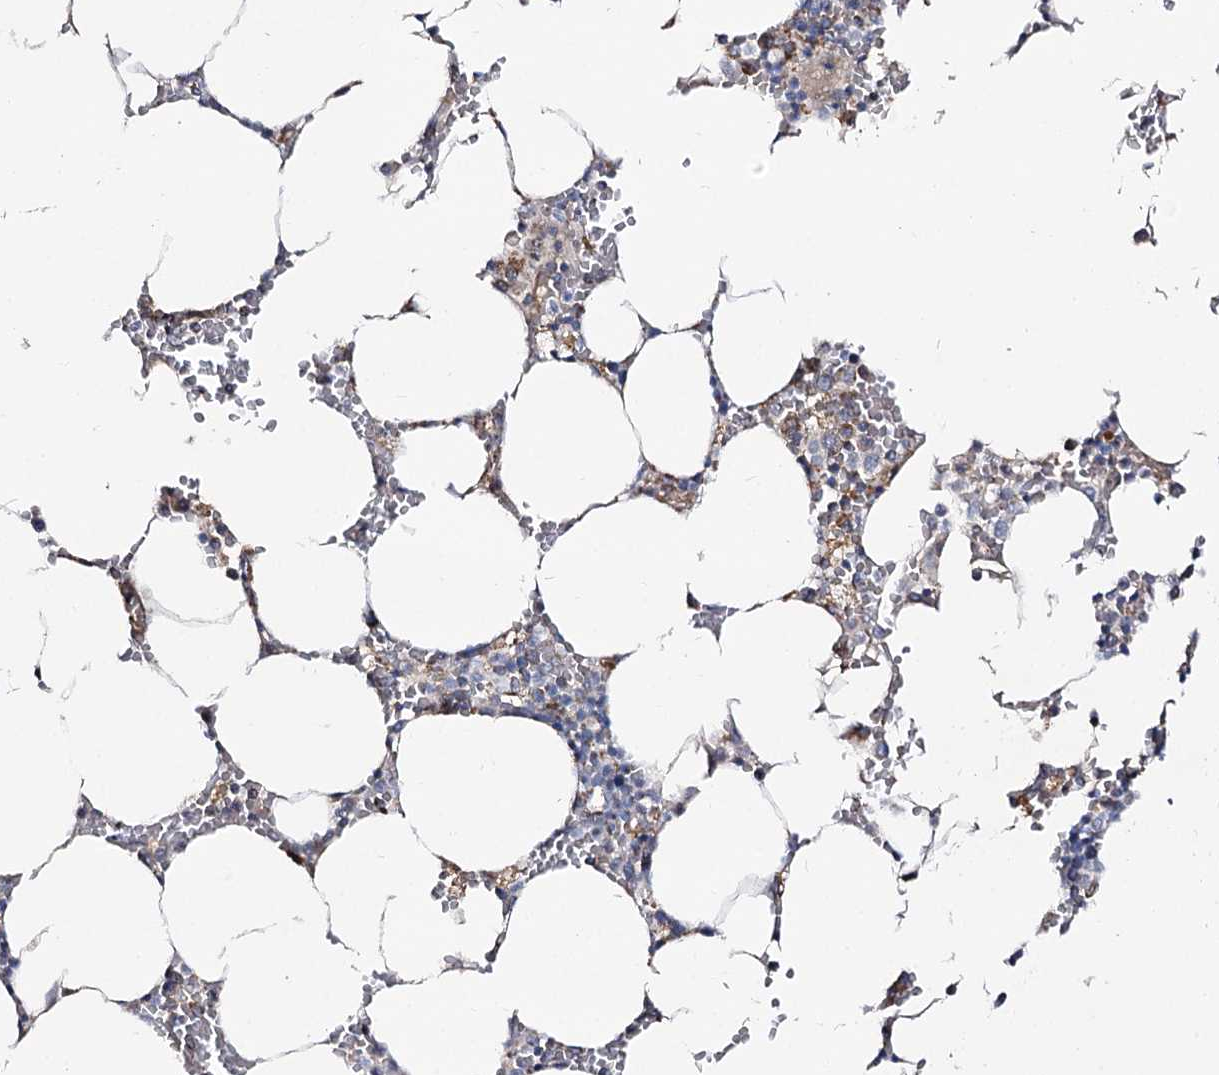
{"staining": {"intensity": "moderate", "quantity": "<25%", "location": "cytoplasmic/membranous"}, "tissue": "bone marrow", "cell_type": "Hematopoietic cells", "image_type": "normal", "snomed": [{"axis": "morphology", "description": "Normal tissue, NOS"}, {"axis": "topography", "description": "Bone marrow"}], "caption": "Protein staining of normal bone marrow reveals moderate cytoplasmic/membranous staining in about <25% of hematopoietic cells. (DAB = brown stain, brightfield microscopy at high magnification).", "gene": "CBR4", "patient": {"sex": "male", "age": 70}}